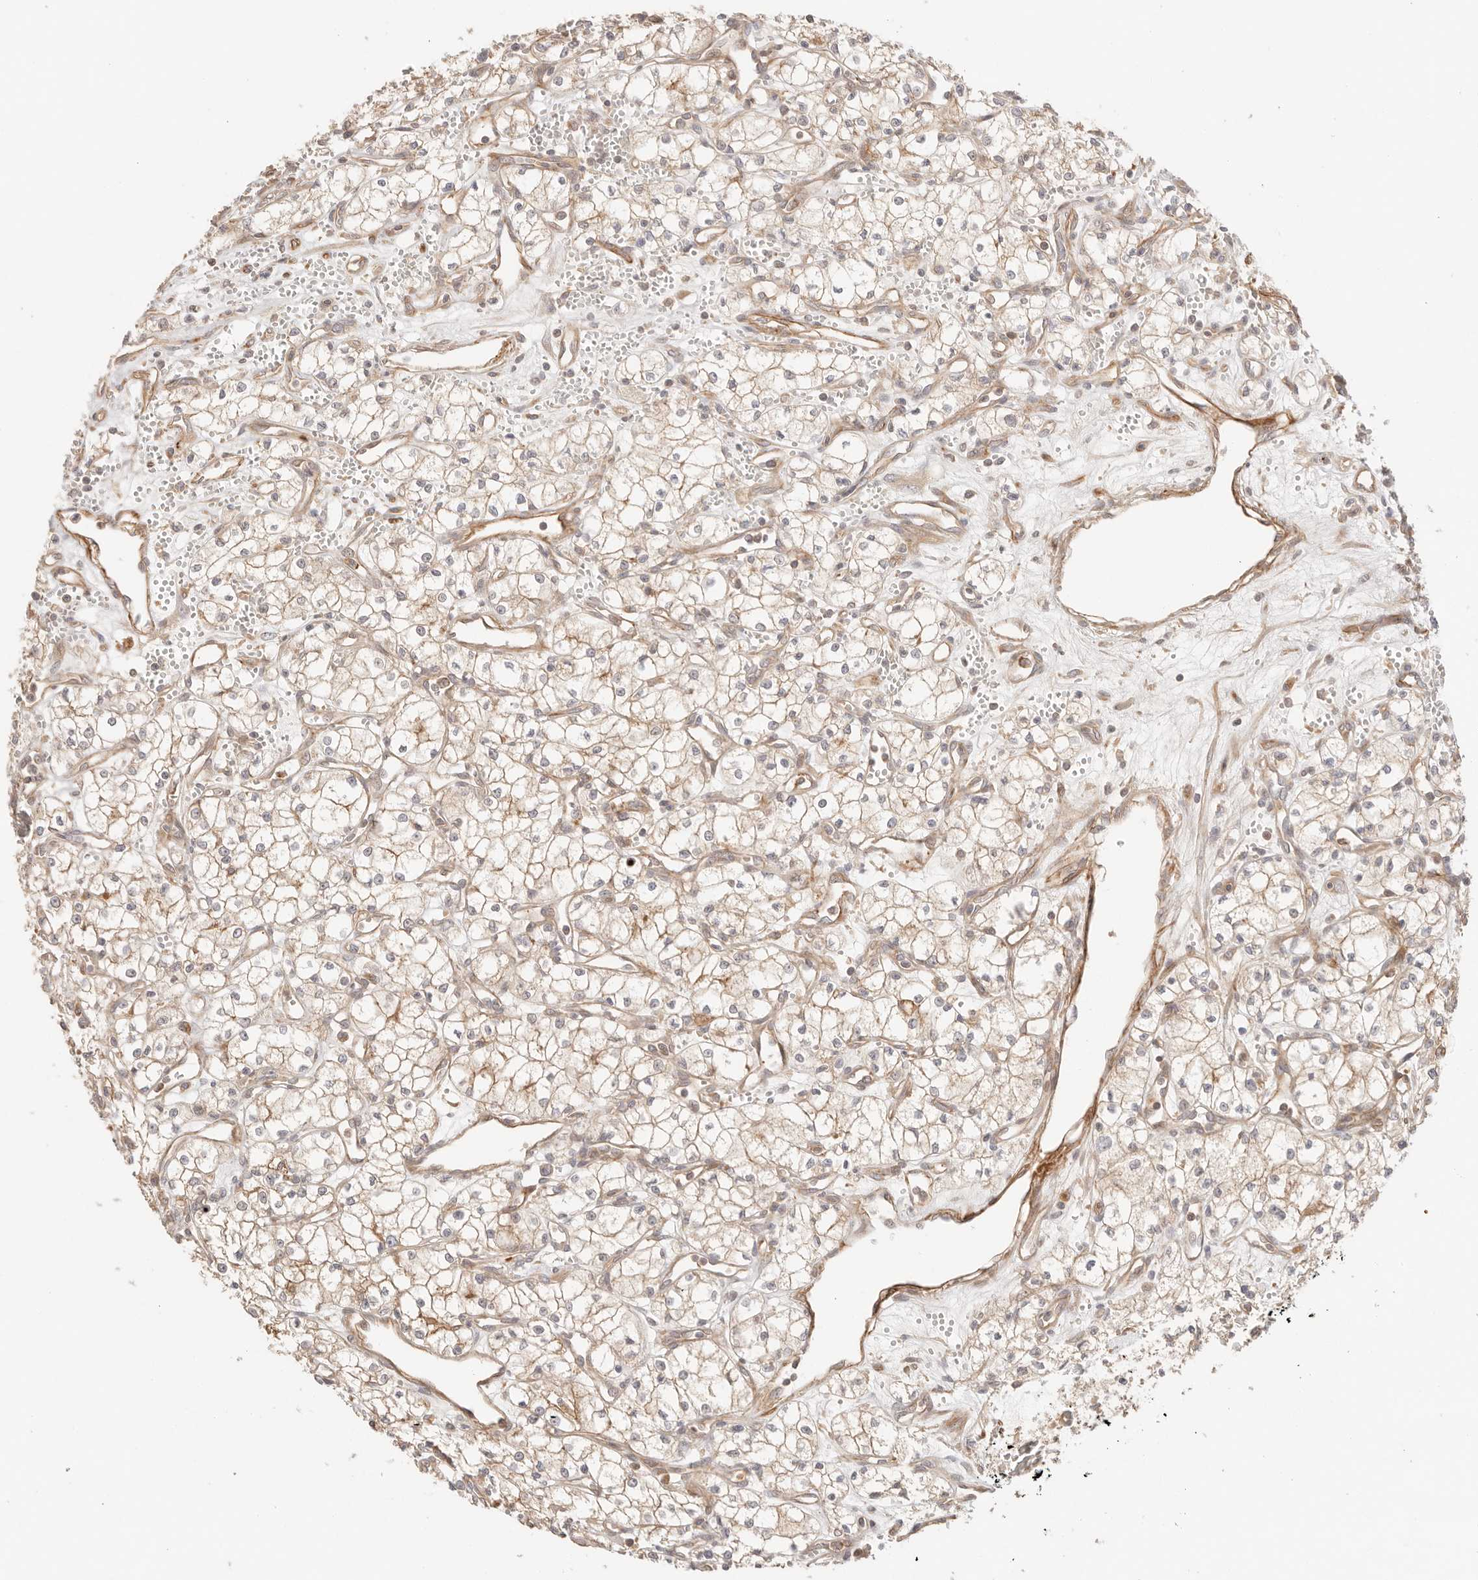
{"staining": {"intensity": "moderate", "quantity": ">75%", "location": "cytoplasmic/membranous"}, "tissue": "renal cancer", "cell_type": "Tumor cells", "image_type": "cancer", "snomed": [{"axis": "morphology", "description": "Adenocarcinoma, NOS"}, {"axis": "topography", "description": "Kidney"}], "caption": "Human renal cancer stained with a protein marker exhibits moderate staining in tumor cells.", "gene": "IL1R2", "patient": {"sex": "male", "age": 59}}